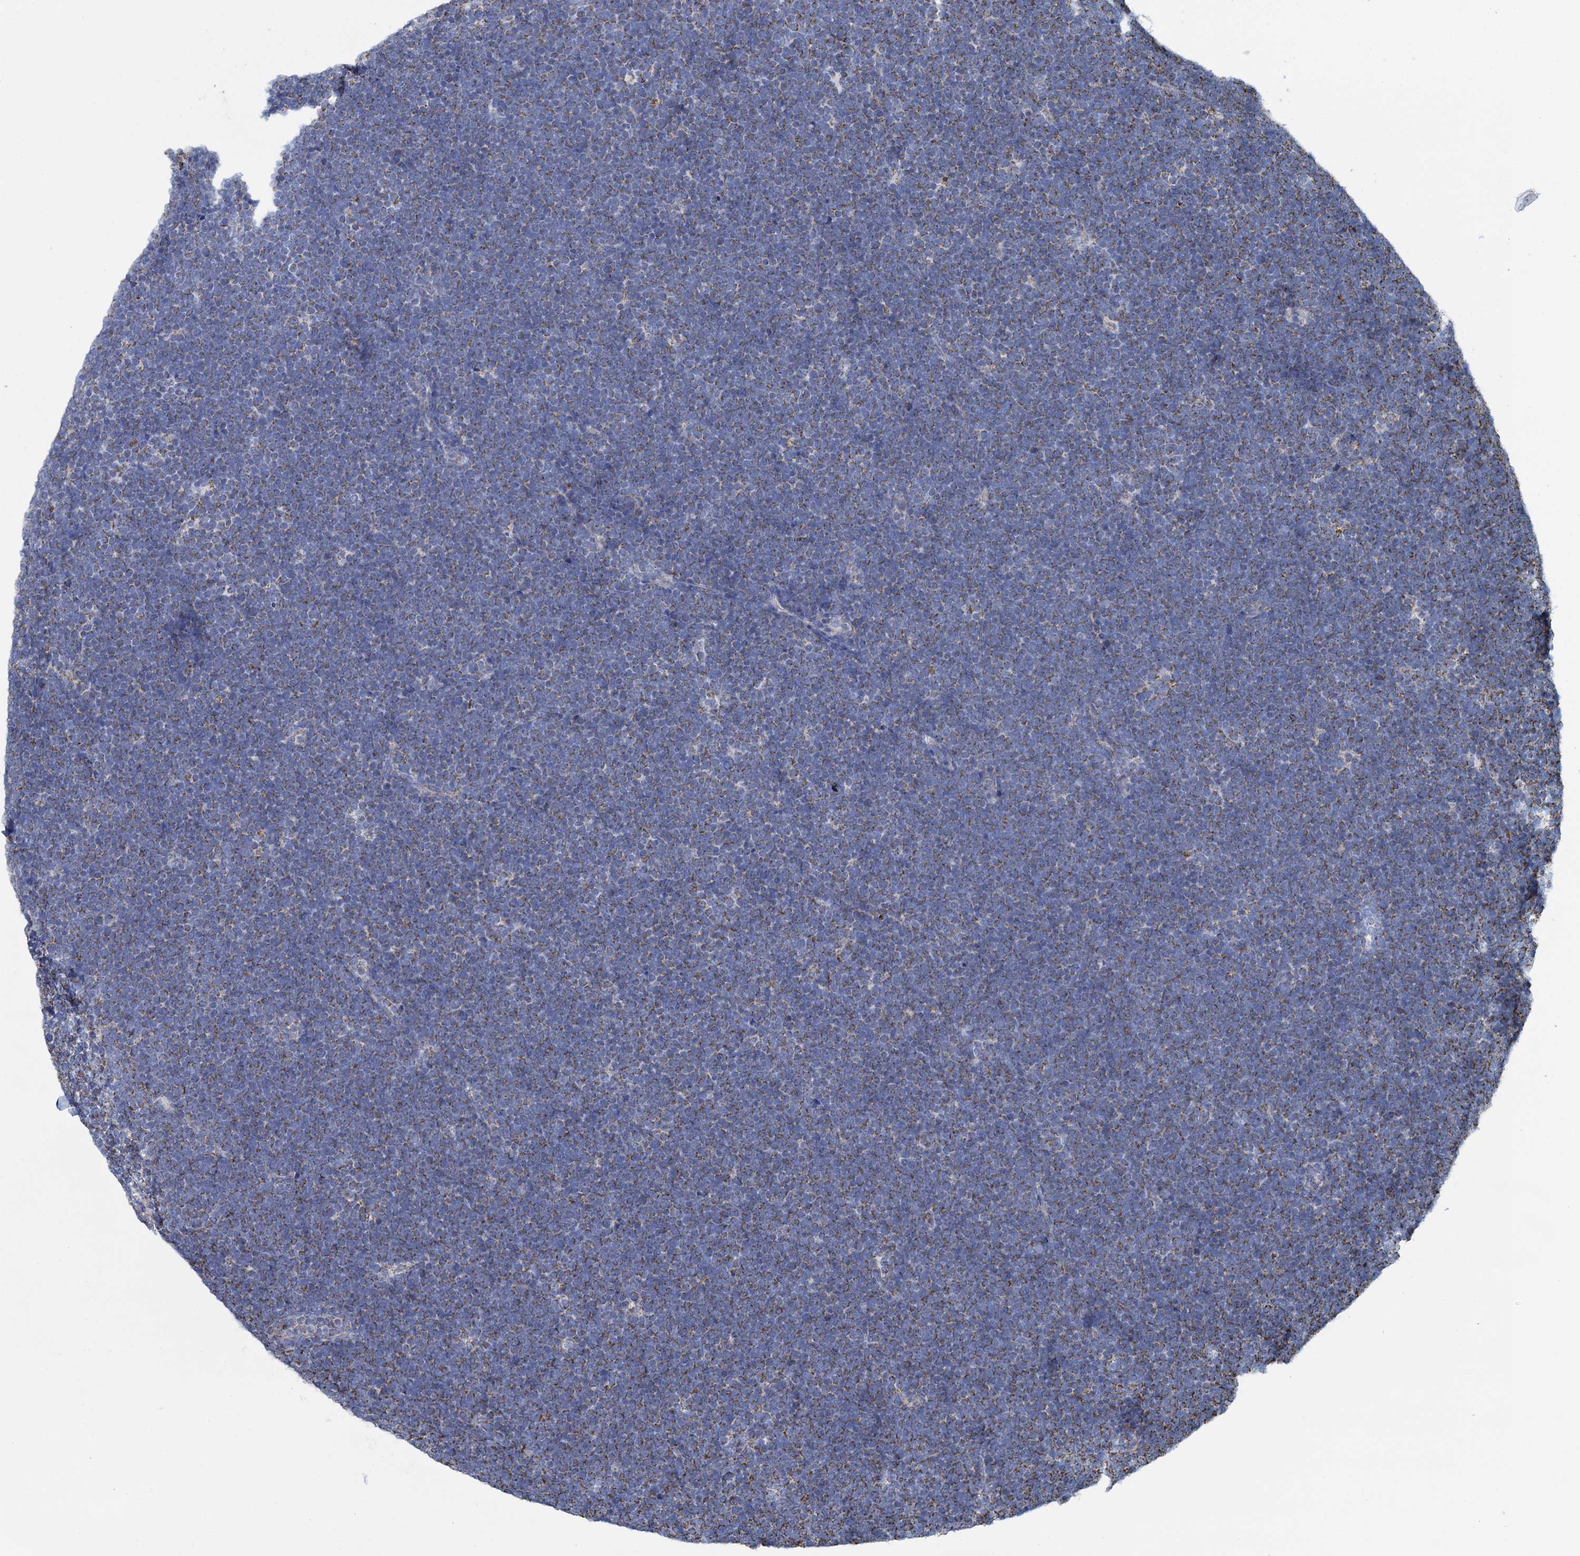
{"staining": {"intensity": "moderate", "quantity": "<25%", "location": "cytoplasmic/membranous"}, "tissue": "lymphoma", "cell_type": "Tumor cells", "image_type": "cancer", "snomed": [{"axis": "morphology", "description": "Malignant lymphoma, non-Hodgkin's type, High grade"}, {"axis": "topography", "description": "Lymph node"}], "caption": "Immunohistochemistry (IHC) of human malignant lymphoma, non-Hodgkin's type (high-grade) reveals low levels of moderate cytoplasmic/membranous positivity in approximately <25% of tumor cells.", "gene": "CCP110", "patient": {"sex": "male", "age": 13}}